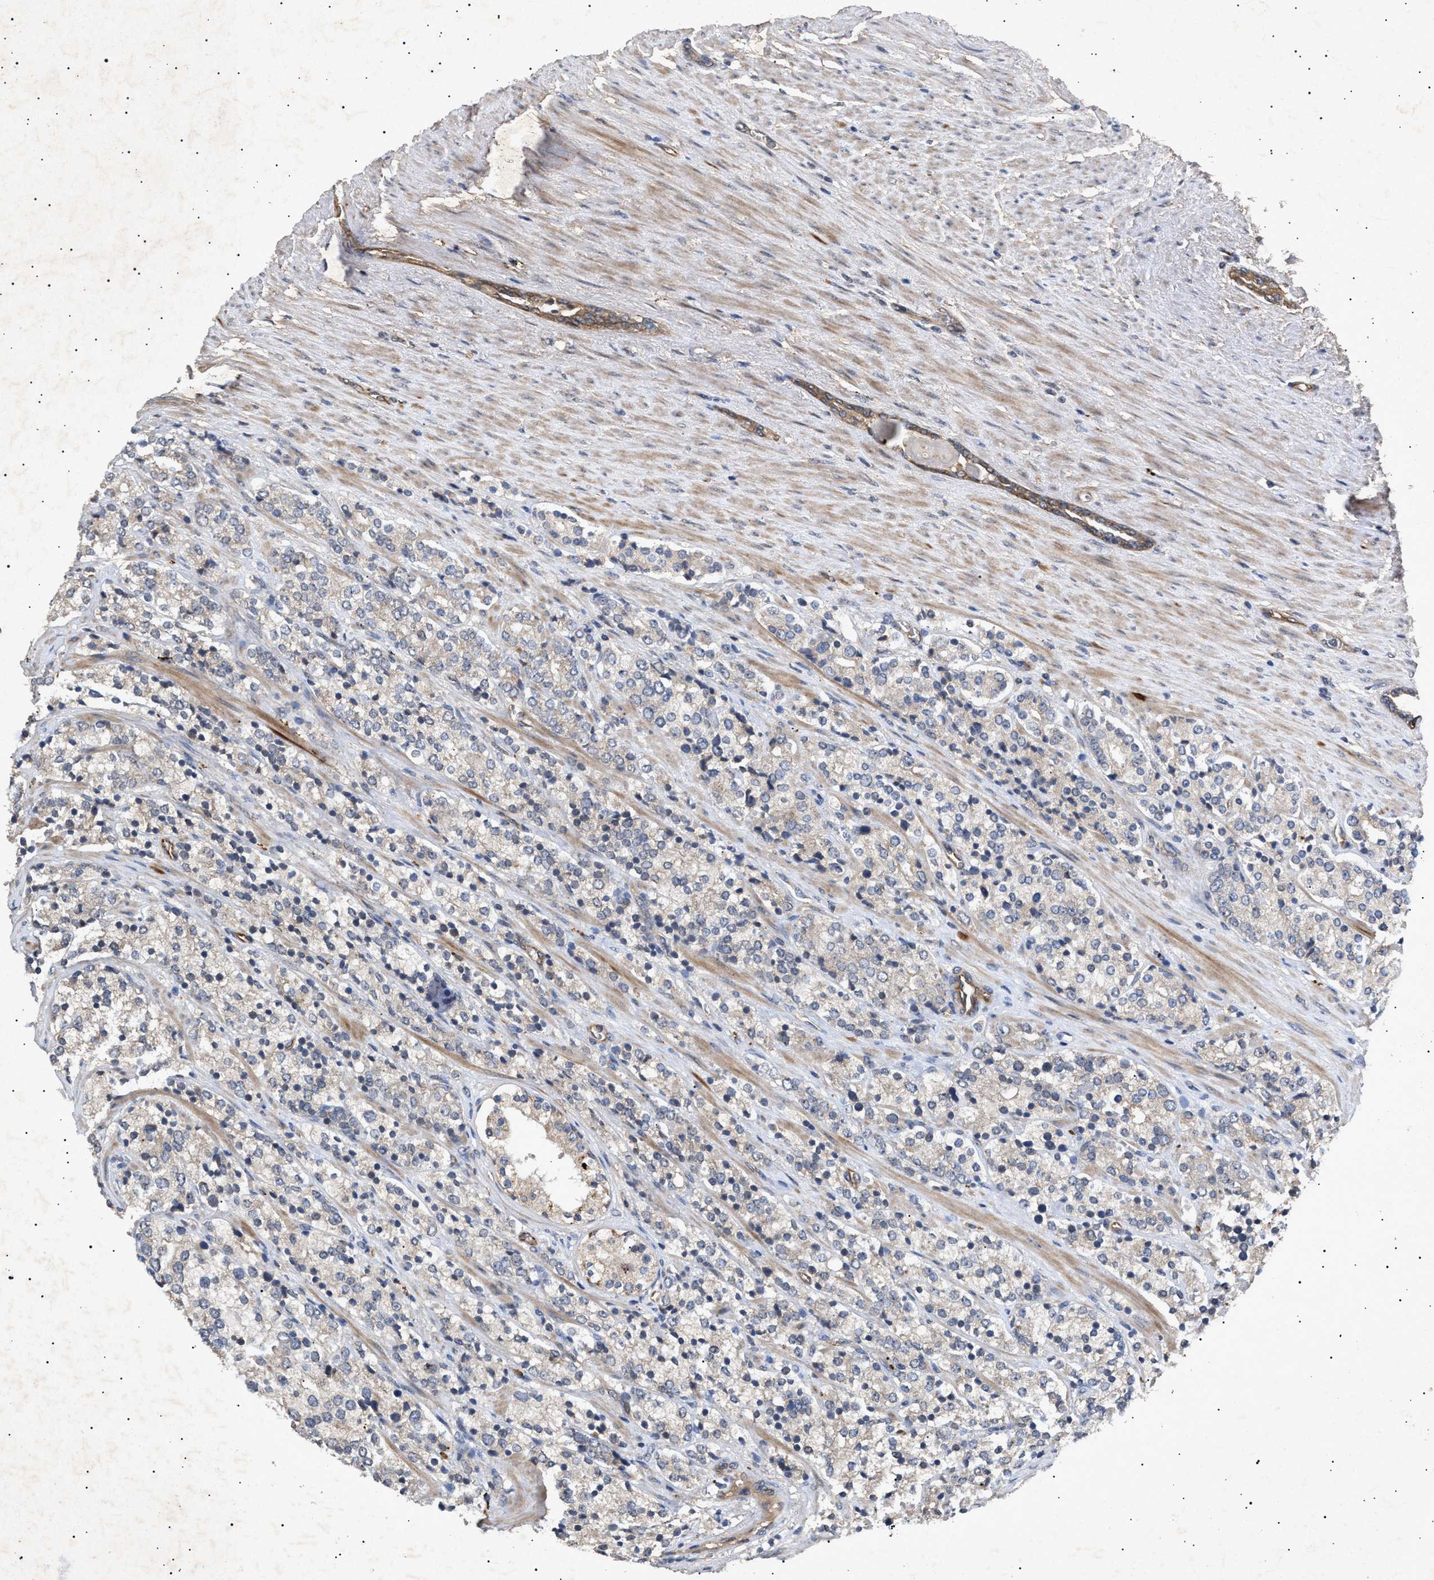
{"staining": {"intensity": "weak", "quantity": "<25%", "location": "cytoplasmic/membranous"}, "tissue": "prostate cancer", "cell_type": "Tumor cells", "image_type": "cancer", "snomed": [{"axis": "morphology", "description": "Adenocarcinoma, High grade"}, {"axis": "topography", "description": "Prostate"}], "caption": "Tumor cells are negative for brown protein staining in prostate cancer (adenocarcinoma (high-grade)).", "gene": "SIRT5", "patient": {"sex": "male", "age": 71}}